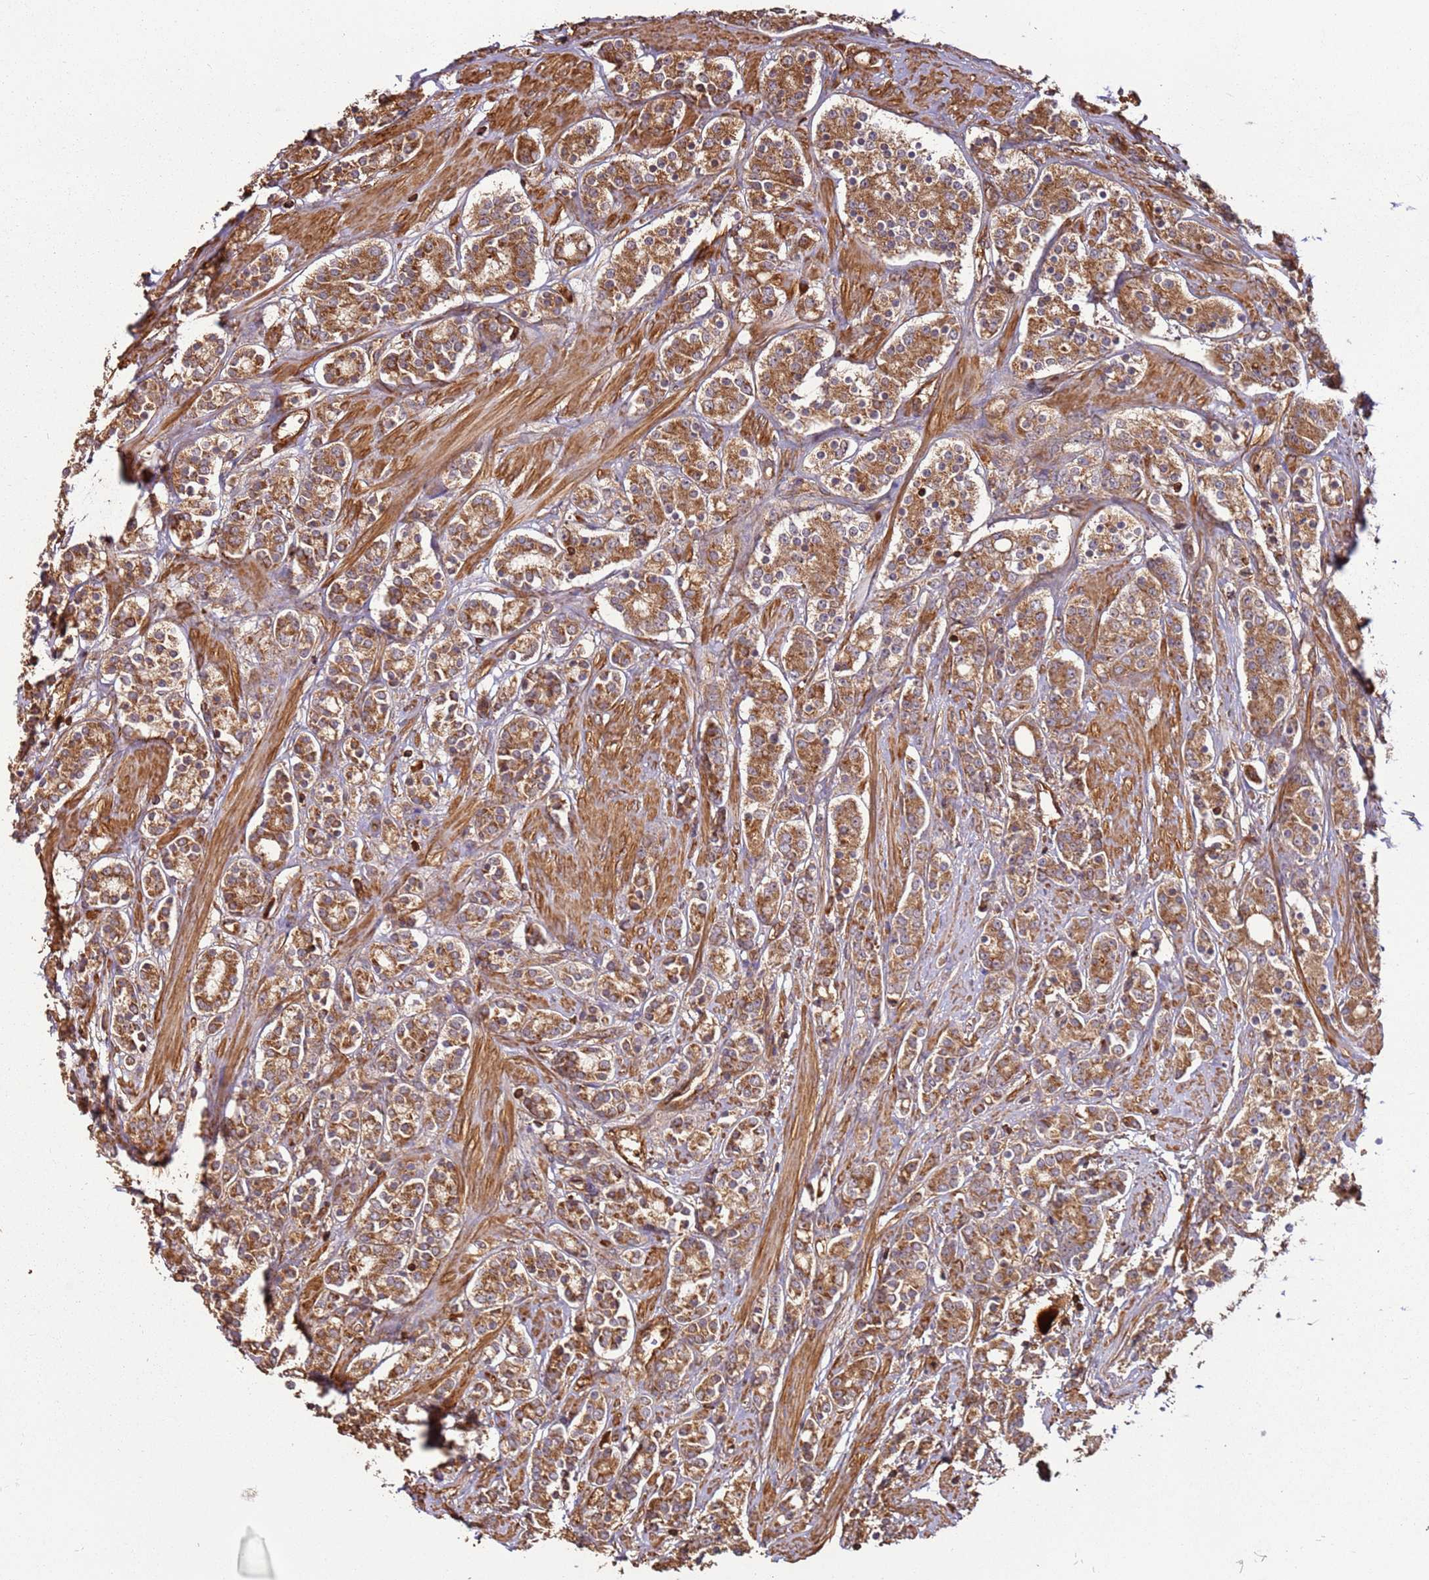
{"staining": {"intensity": "moderate", "quantity": ">75%", "location": "cytoplasmic/membranous"}, "tissue": "prostate cancer", "cell_type": "Tumor cells", "image_type": "cancer", "snomed": [{"axis": "morphology", "description": "Adenocarcinoma, High grade"}, {"axis": "topography", "description": "Prostate"}], "caption": "A medium amount of moderate cytoplasmic/membranous staining is appreciated in about >75% of tumor cells in prostate cancer (high-grade adenocarcinoma) tissue. (DAB (3,3'-diaminobenzidine) IHC with brightfield microscopy, high magnification).", "gene": "ACVR2A", "patient": {"sex": "male", "age": 62}}